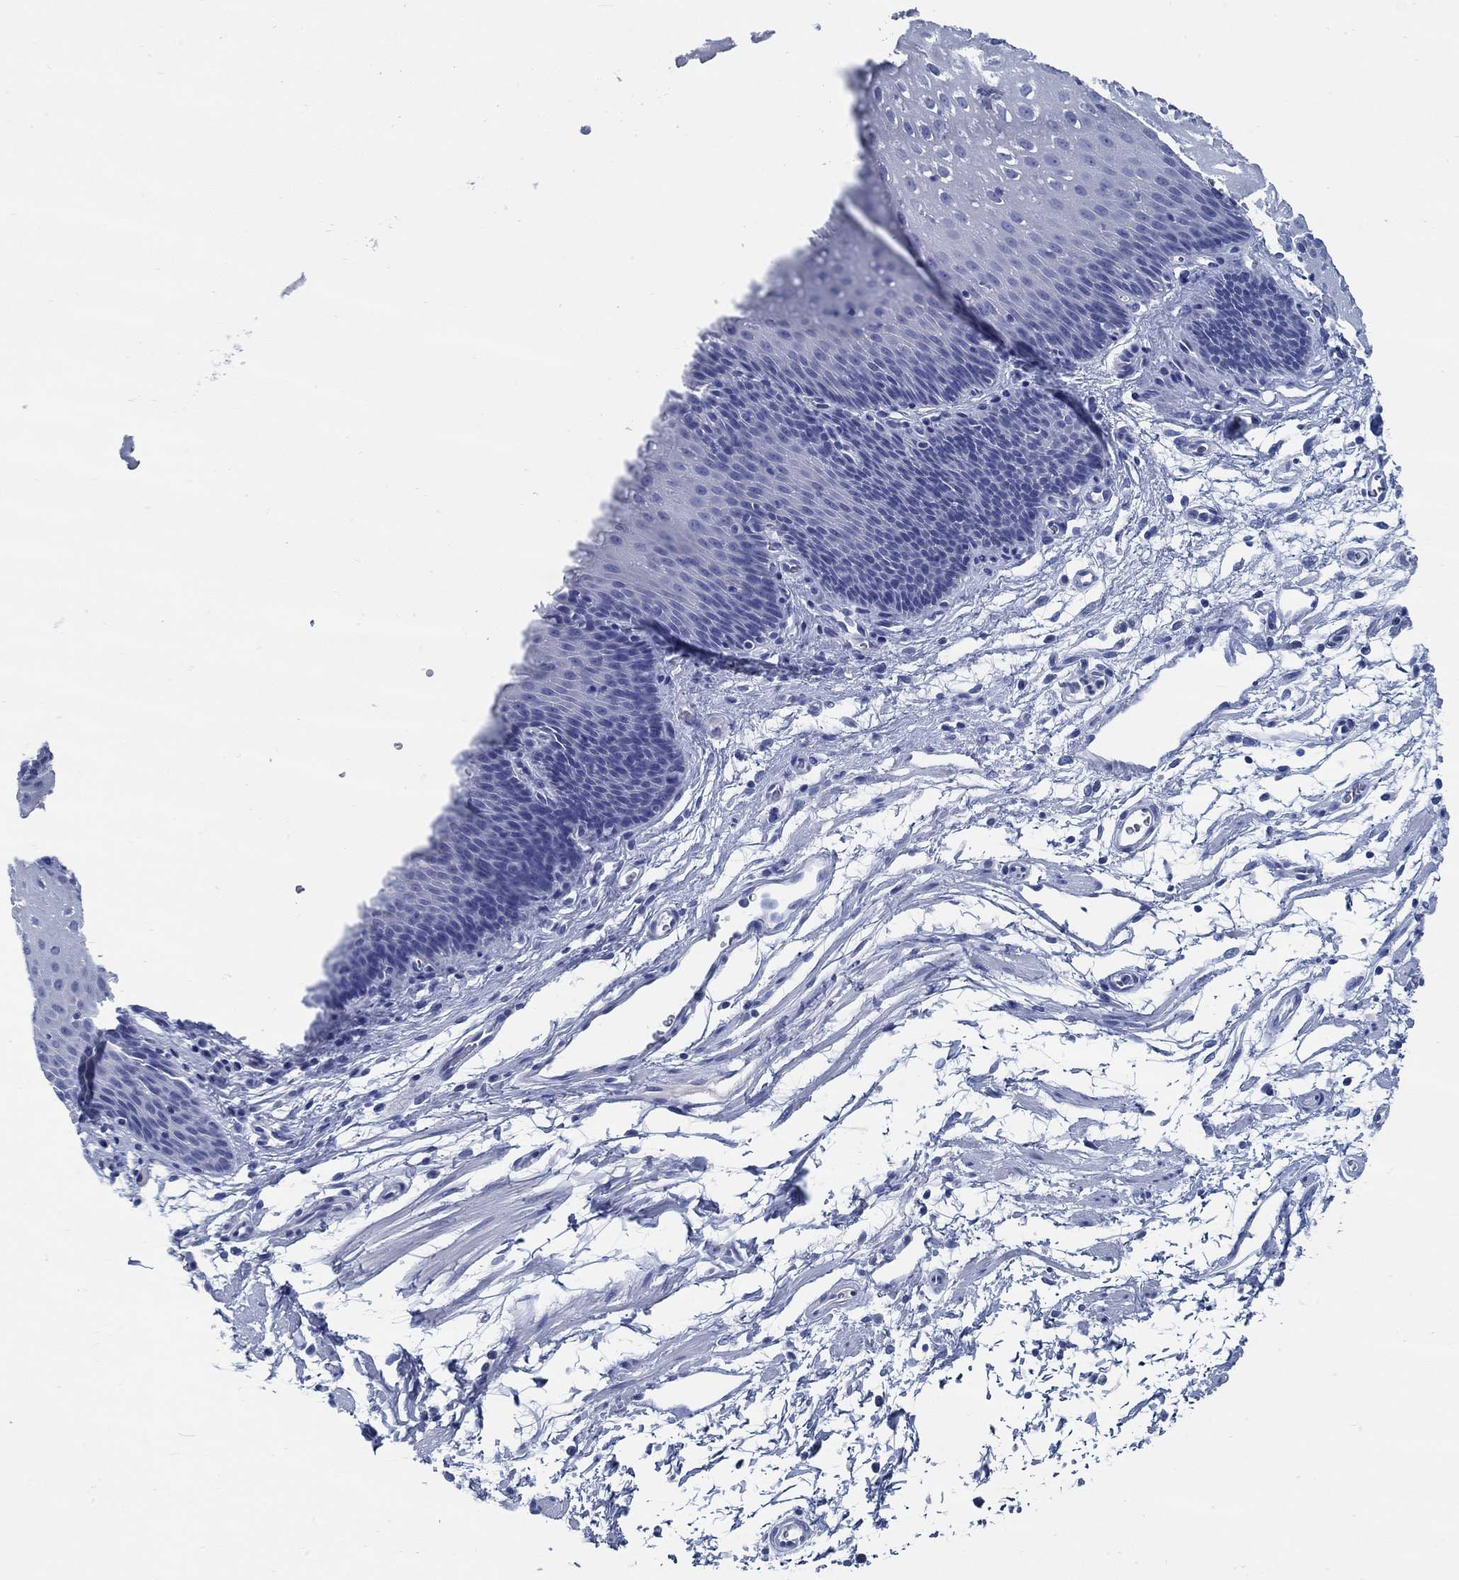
{"staining": {"intensity": "negative", "quantity": "none", "location": "none"}, "tissue": "esophagus", "cell_type": "Squamous epithelial cells", "image_type": "normal", "snomed": [{"axis": "morphology", "description": "Normal tissue, NOS"}, {"axis": "topography", "description": "Esophagus"}], "caption": "Immunohistochemical staining of unremarkable human esophagus exhibits no significant positivity in squamous epithelial cells. (Brightfield microscopy of DAB immunohistochemistry (IHC) at high magnification).", "gene": "SLC45A1", "patient": {"sex": "male", "age": 72}}